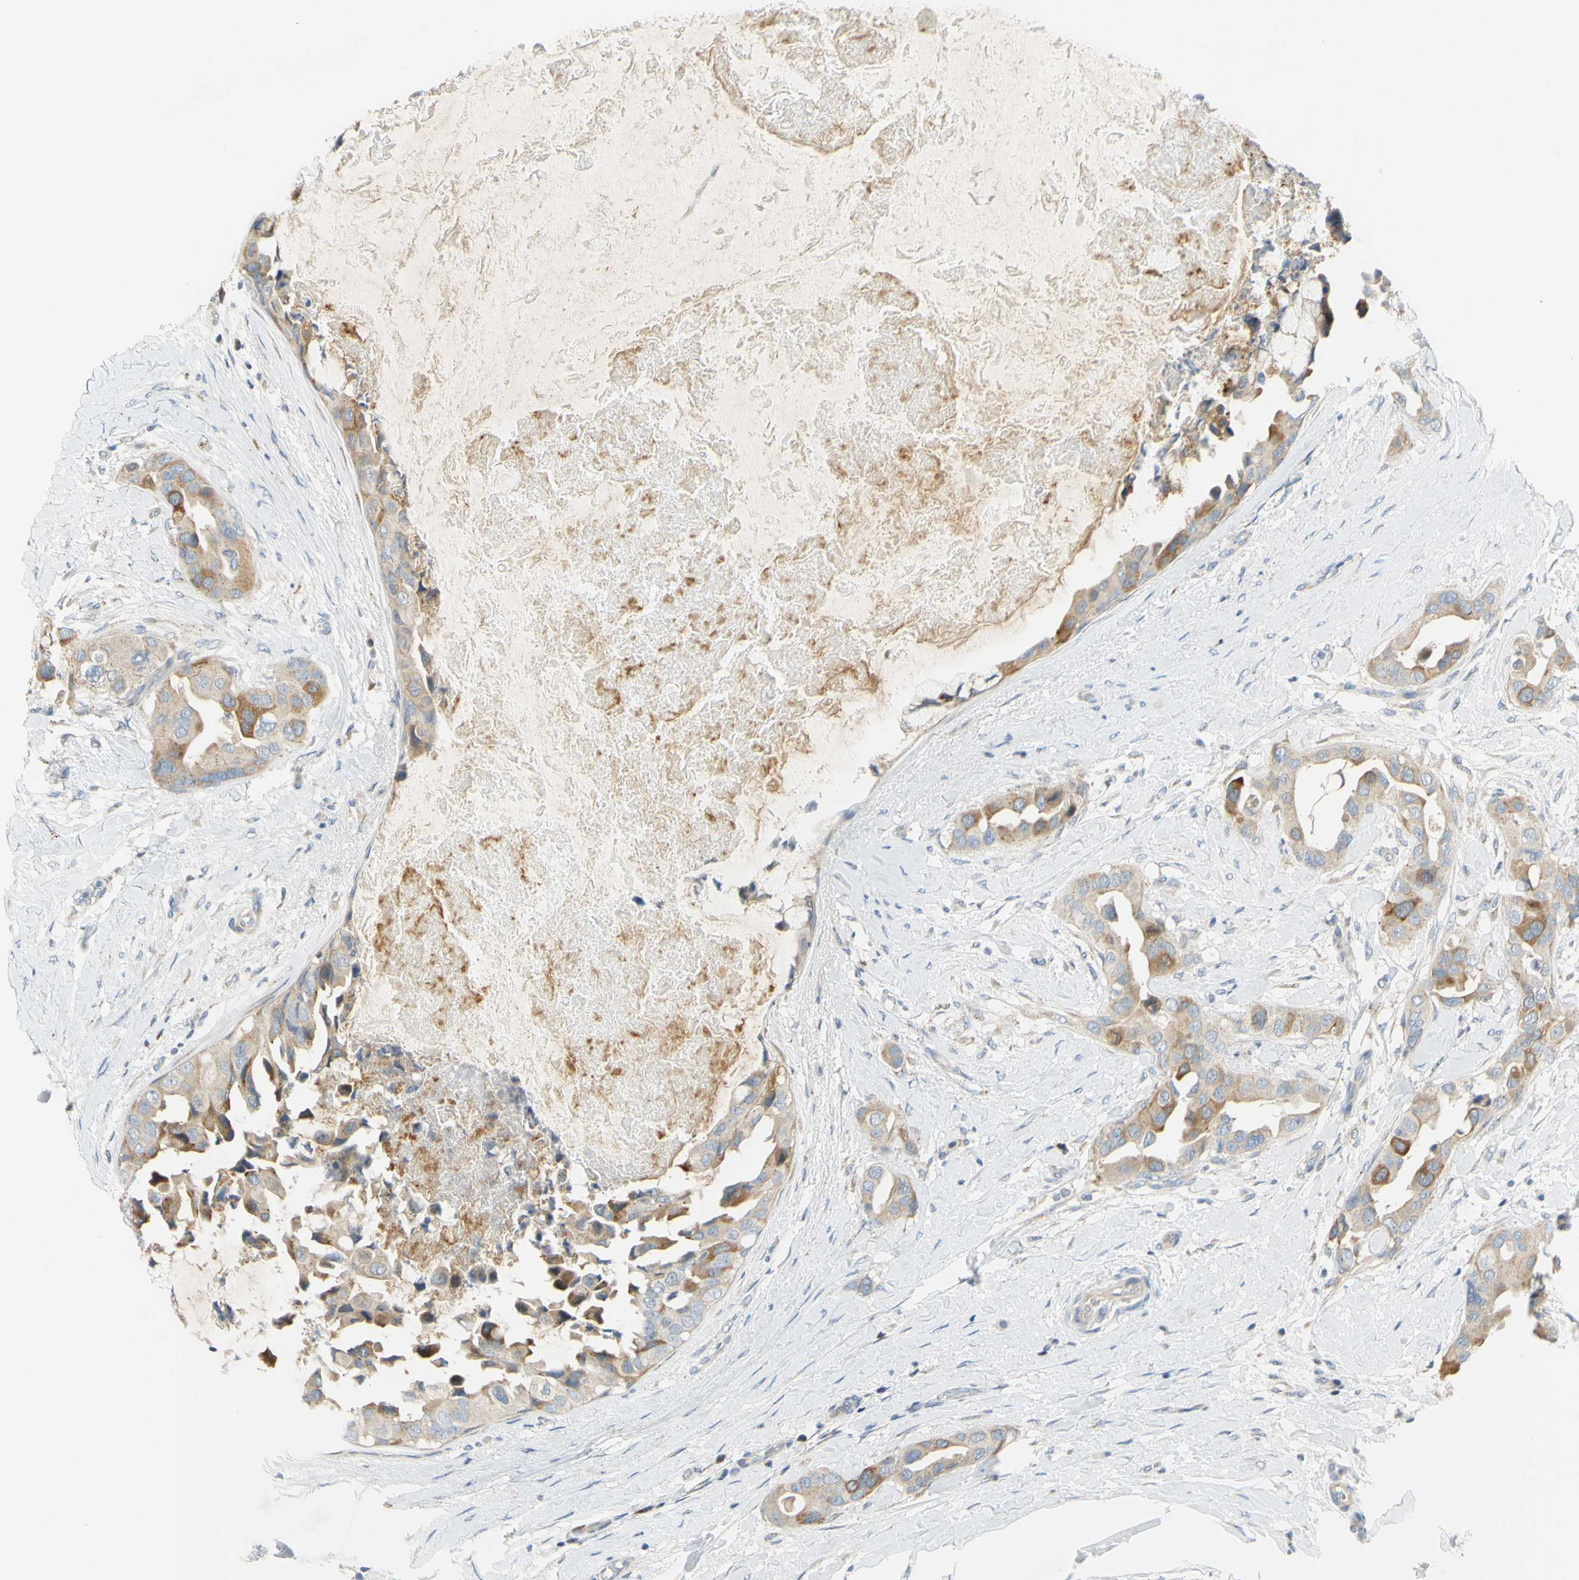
{"staining": {"intensity": "moderate", "quantity": "<25%", "location": "cytoplasmic/membranous"}, "tissue": "breast cancer", "cell_type": "Tumor cells", "image_type": "cancer", "snomed": [{"axis": "morphology", "description": "Duct carcinoma"}, {"axis": "topography", "description": "Breast"}], "caption": "Immunohistochemistry of human breast cancer (infiltrating ductal carcinoma) exhibits low levels of moderate cytoplasmic/membranous staining in approximately <25% of tumor cells. The staining is performed using DAB (3,3'-diaminobenzidine) brown chromogen to label protein expression. The nuclei are counter-stained blue using hematoxylin.", "gene": "CCNB2", "patient": {"sex": "female", "age": 40}}